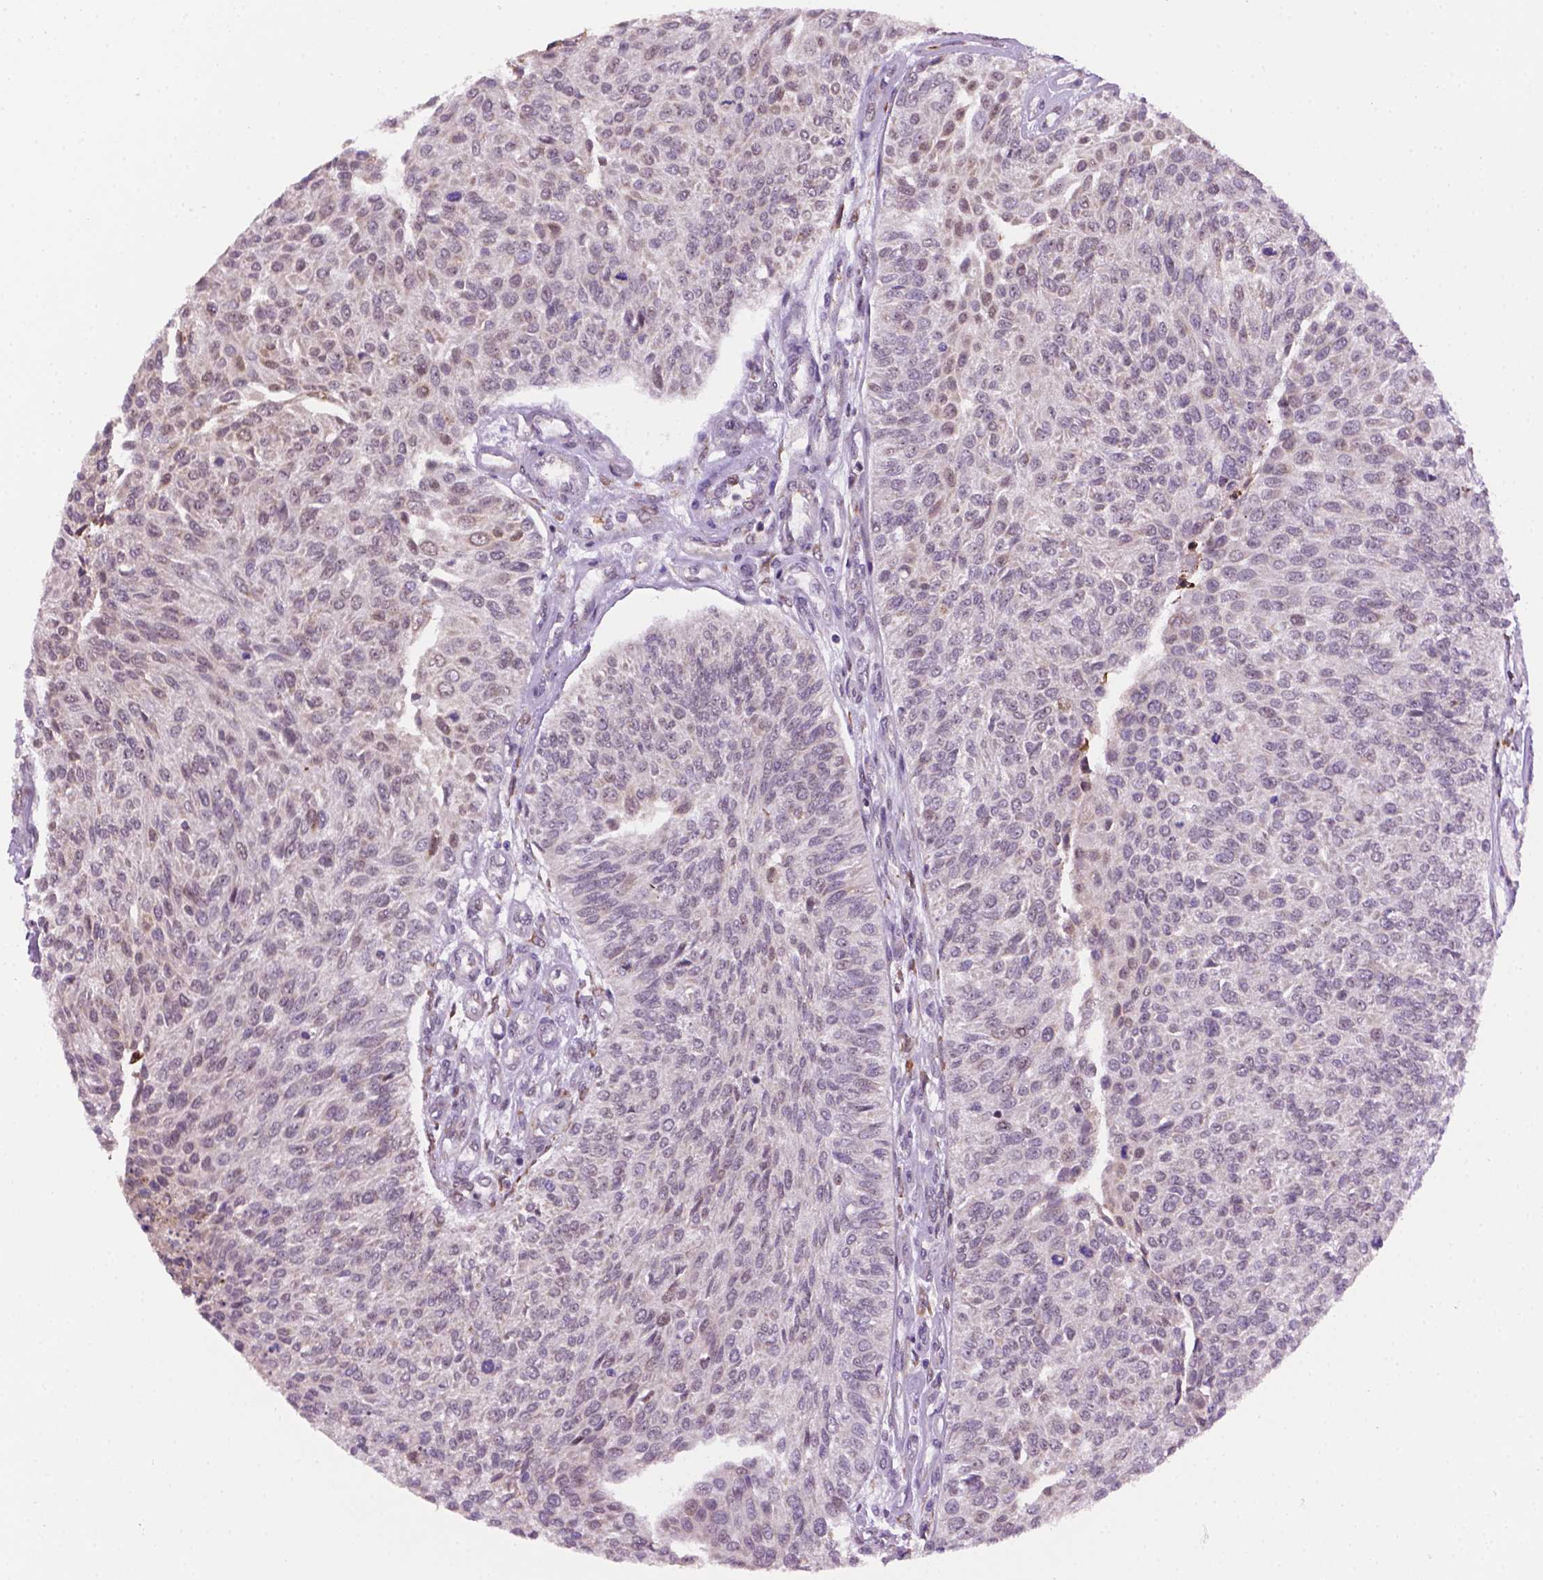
{"staining": {"intensity": "negative", "quantity": "none", "location": "none"}, "tissue": "urothelial cancer", "cell_type": "Tumor cells", "image_type": "cancer", "snomed": [{"axis": "morphology", "description": "Urothelial carcinoma, NOS"}, {"axis": "topography", "description": "Urinary bladder"}], "caption": "This is a image of immunohistochemistry staining of urothelial cancer, which shows no positivity in tumor cells.", "gene": "FNIP1", "patient": {"sex": "male", "age": 55}}